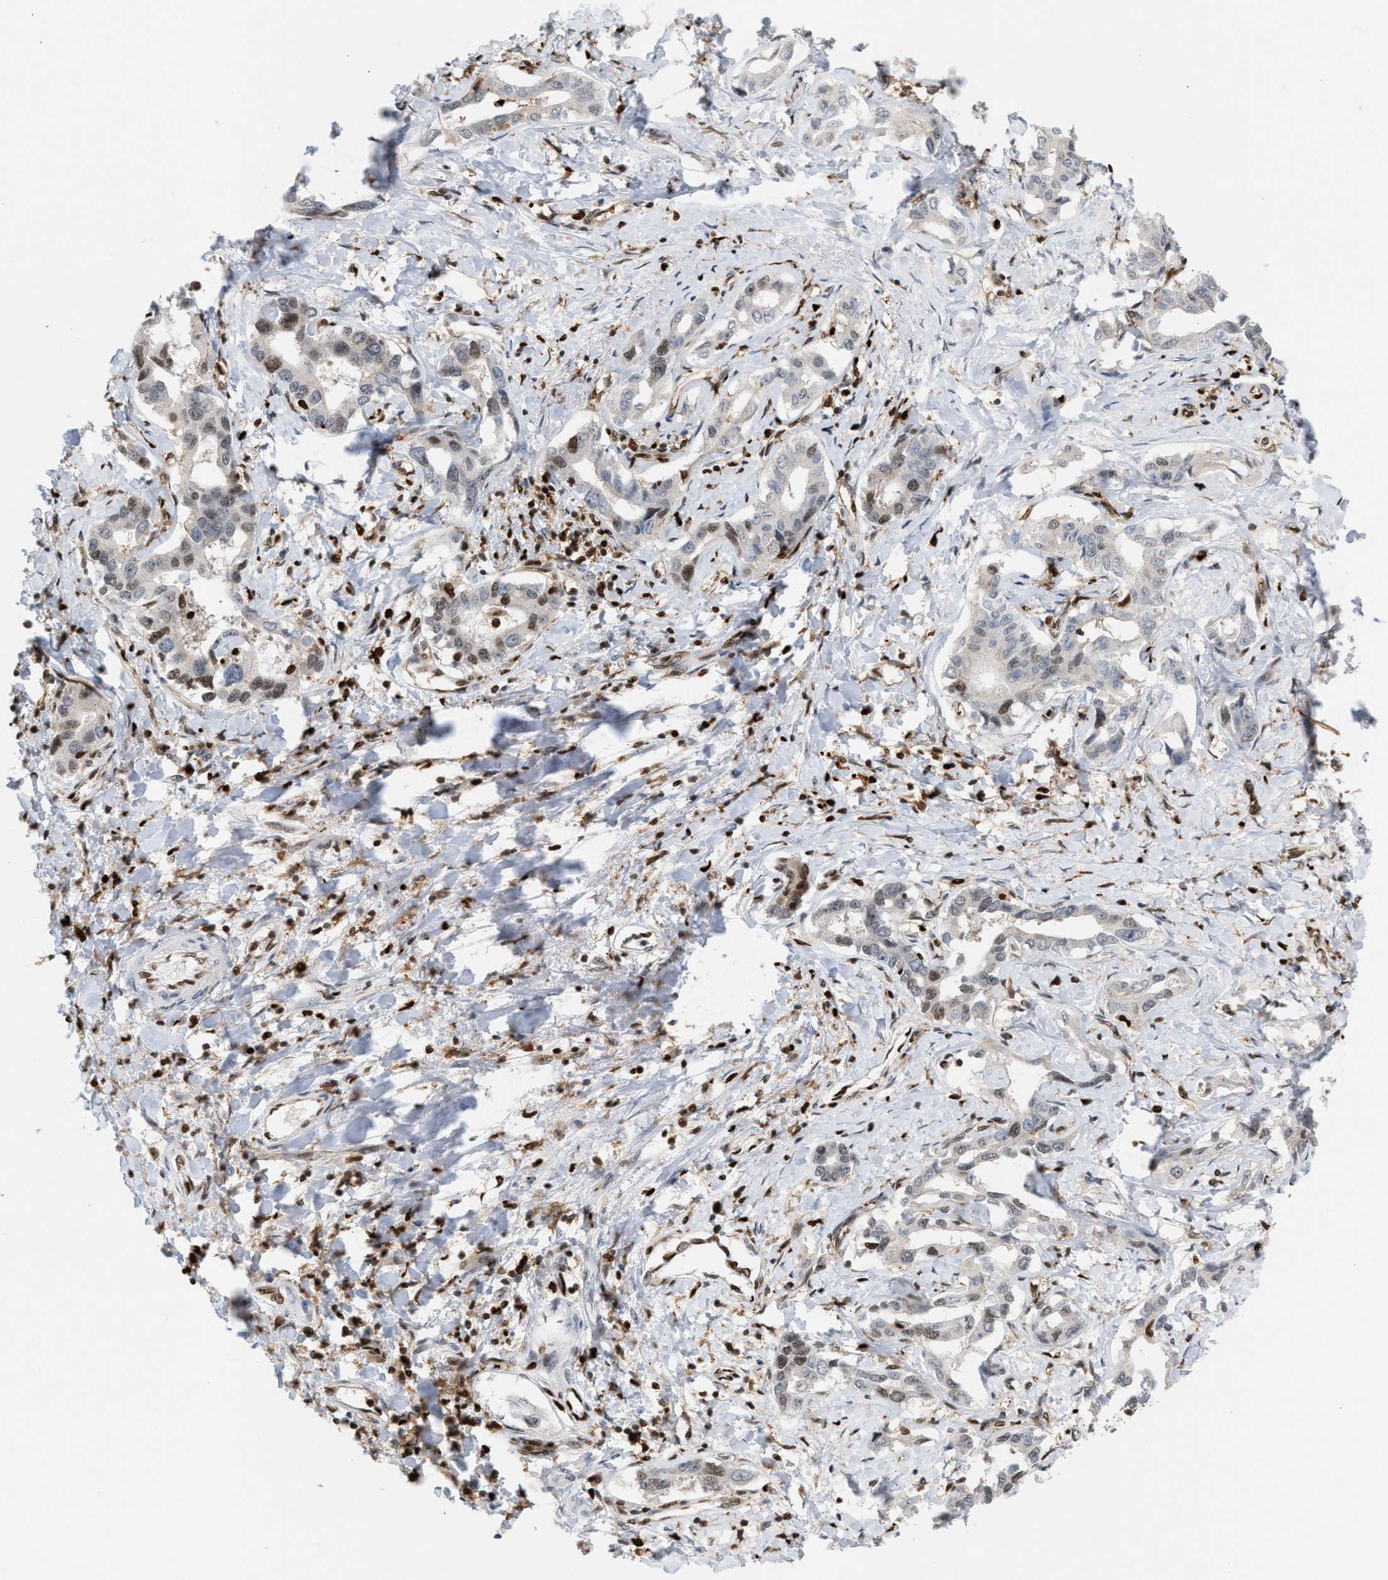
{"staining": {"intensity": "weak", "quantity": "25%-75%", "location": "nuclear"}, "tissue": "liver cancer", "cell_type": "Tumor cells", "image_type": "cancer", "snomed": [{"axis": "morphology", "description": "Cholangiocarcinoma"}, {"axis": "topography", "description": "Liver"}], "caption": "Immunohistochemistry (IHC) micrograph of neoplastic tissue: human cholangiocarcinoma (liver) stained using immunohistochemistry demonstrates low levels of weak protein expression localized specifically in the nuclear of tumor cells, appearing as a nuclear brown color.", "gene": "RNASEK-C17orf49", "patient": {"sex": "male", "age": 59}}